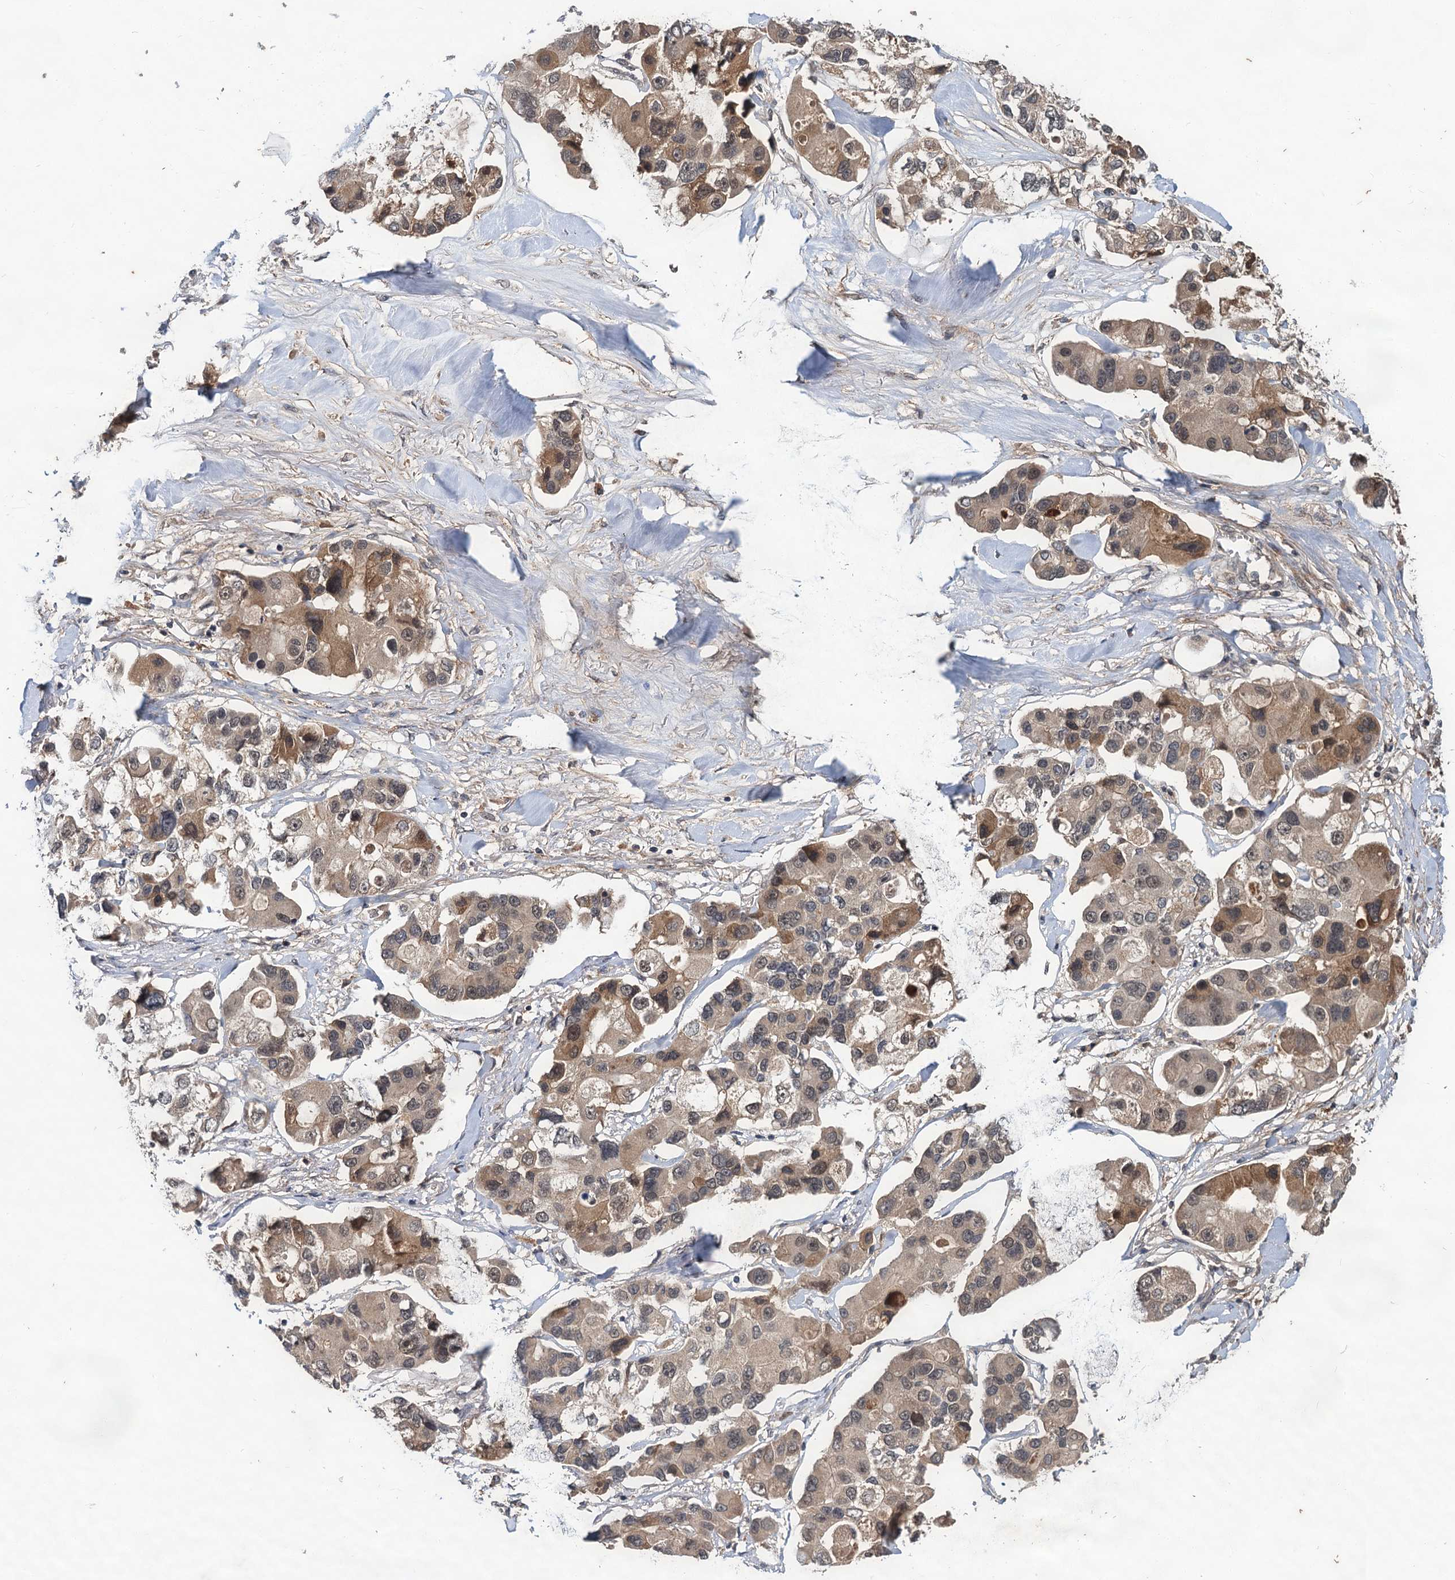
{"staining": {"intensity": "moderate", "quantity": "25%-75%", "location": "cytoplasmic/membranous"}, "tissue": "lung cancer", "cell_type": "Tumor cells", "image_type": "cancer", "snomed": [{"axis": "morphology", "description": "Adenocarcinoma, NOS"}, {"axis": "topography", "description": "Lung"}], "caption": "Immunohistochemistry of adenocarcinoma (lung) demonstrates medium levels of moderate cytoplasmic/membranous expression in approximately 25%-75% of tumor cells.", "gene": "MBD6", "patient": {"sex": "female", "age": 54}}